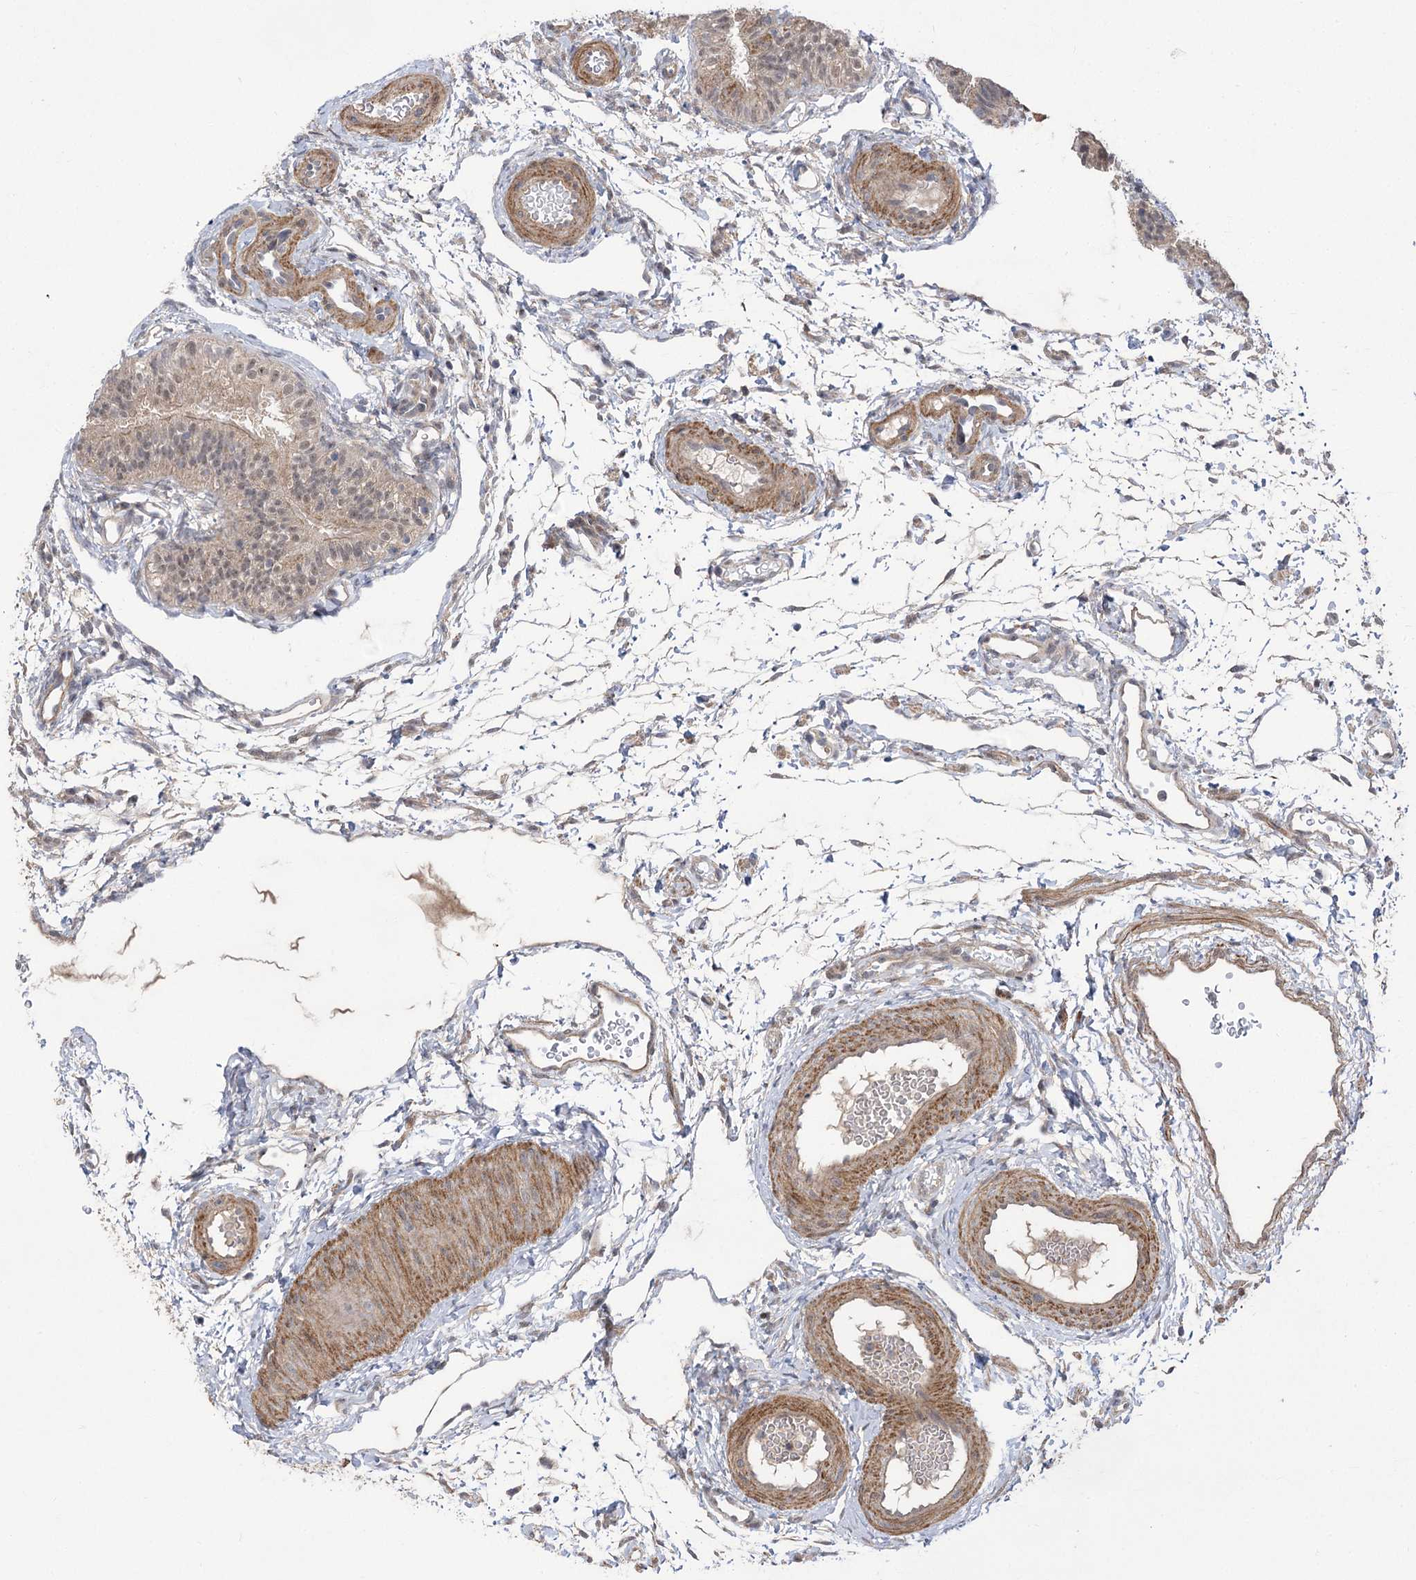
{"staining": {"intensity": "weak", "quantity": ">75%", "location": "cytoplasmic/membranous,nuclear"}, "tissue": "fallopian tube", "cell_type": "Glandular cells", "image_type": "normal", "snomed": [{"axis": "morphology", "description": "Normal tissue, NOS"}, {"axis": "topography", "description": "Fallopian tube"}], "caption": "Fallopian tube stained with DAB immunohistochemistry (IHC) demonstrates low levels of weak cytoplasmic/membranous,nuclear expression in about >75% of glandular cells. (brown staining indicates protein expression, while blue staining denotes nuclei).", "gene": "TENM2", "patient": {"sex": "female", "age": 35}}